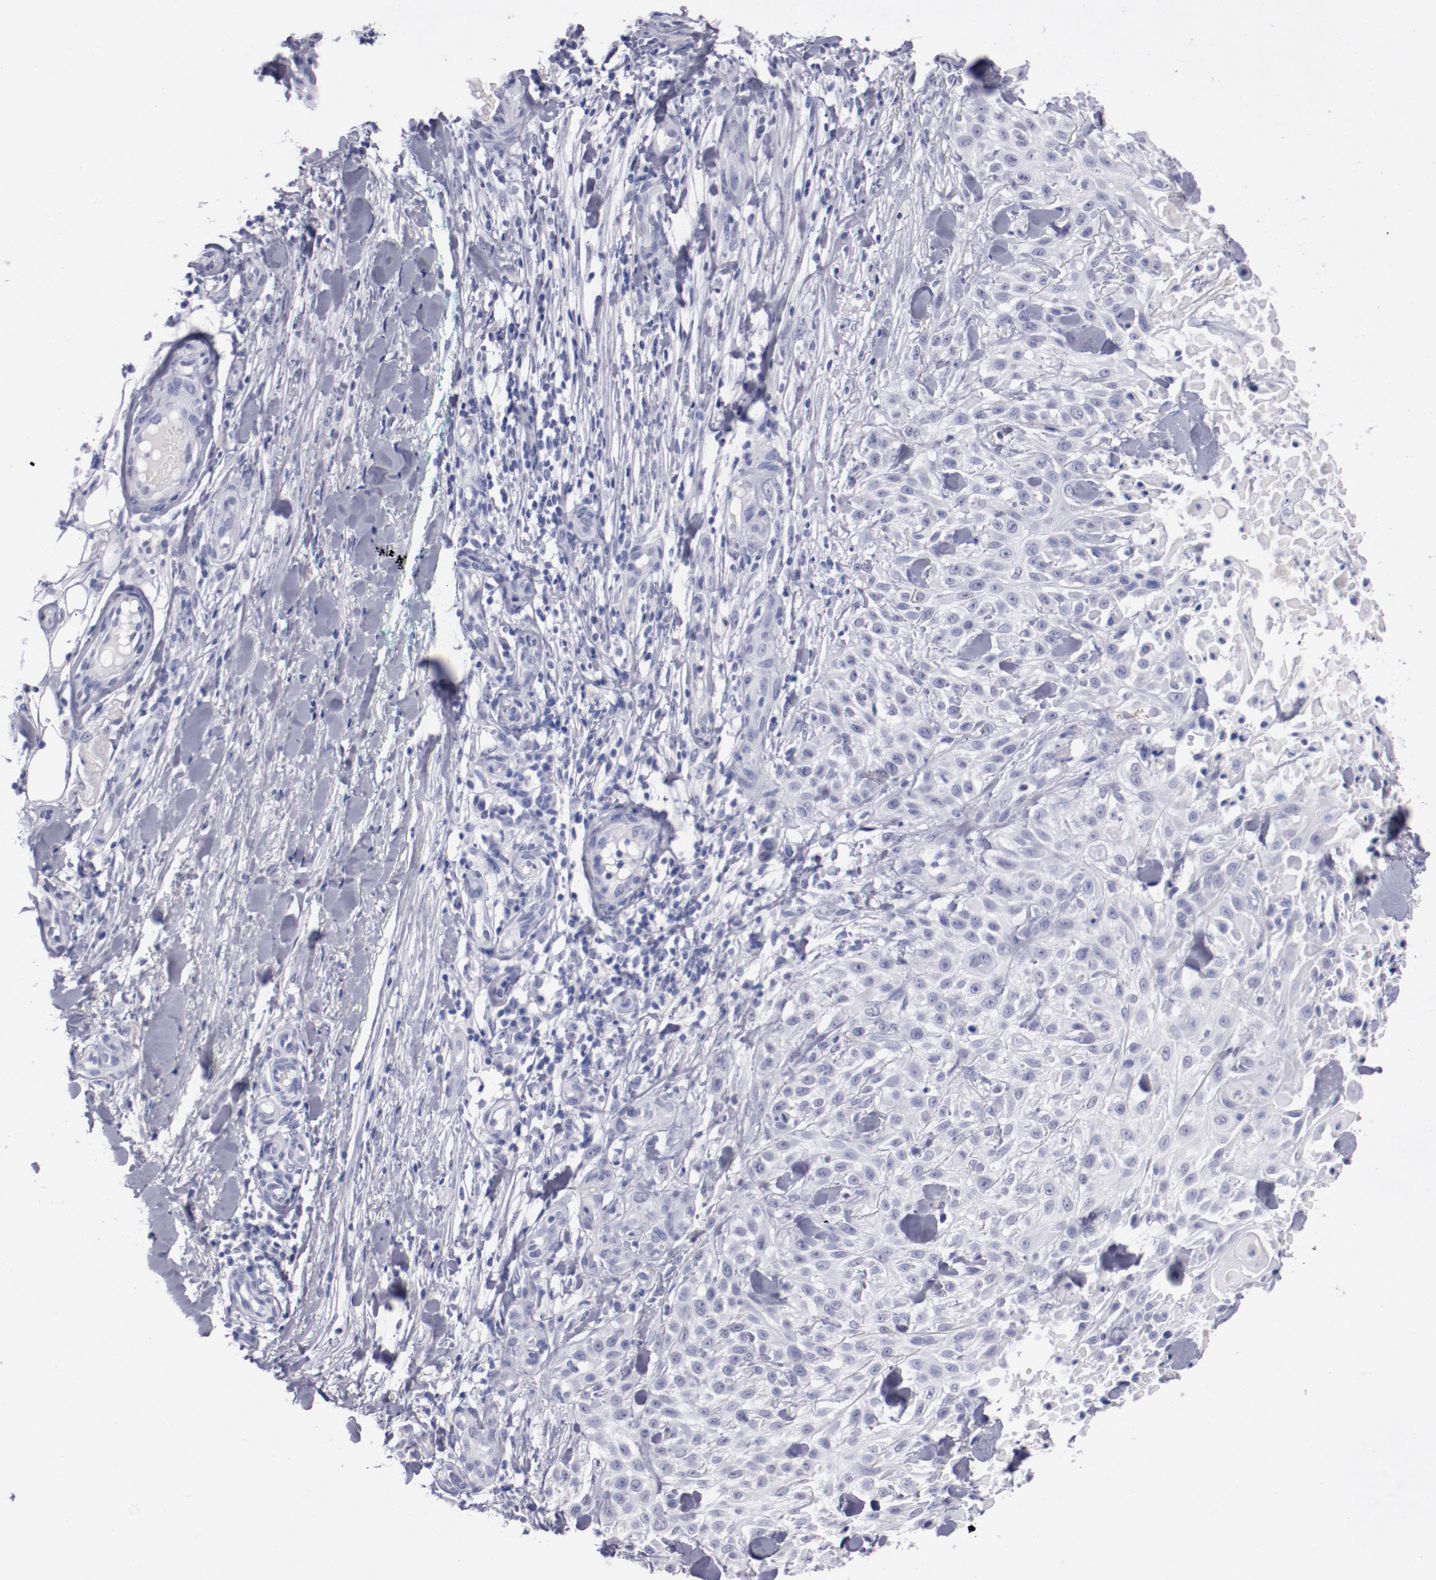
{"staining": {"intensity": "negative", "quantity": "none", "location": "none"}, "tissue": "skin cancer", "cell_type": "Tumor cells", "image_type": "cancer", "snomed": [{"axis": "morphology", "description": "Squamous cell carcinoma, NOS"}, {"axis": "topography", "description": "Skin"}], "caption": "This histopathology image is of skin cancer stained with immunohistochemistry to label a protein in brown with the nuclei are counter-stained blue. There is no positivity in tumor cells. Brightfield microscopy of immunohistochemistry stained with DAB (brown) and hematoxylin (blue), captured at high magnification.", "gene": "HNF1B", "patient": {"sex": "female", "age": 42}}